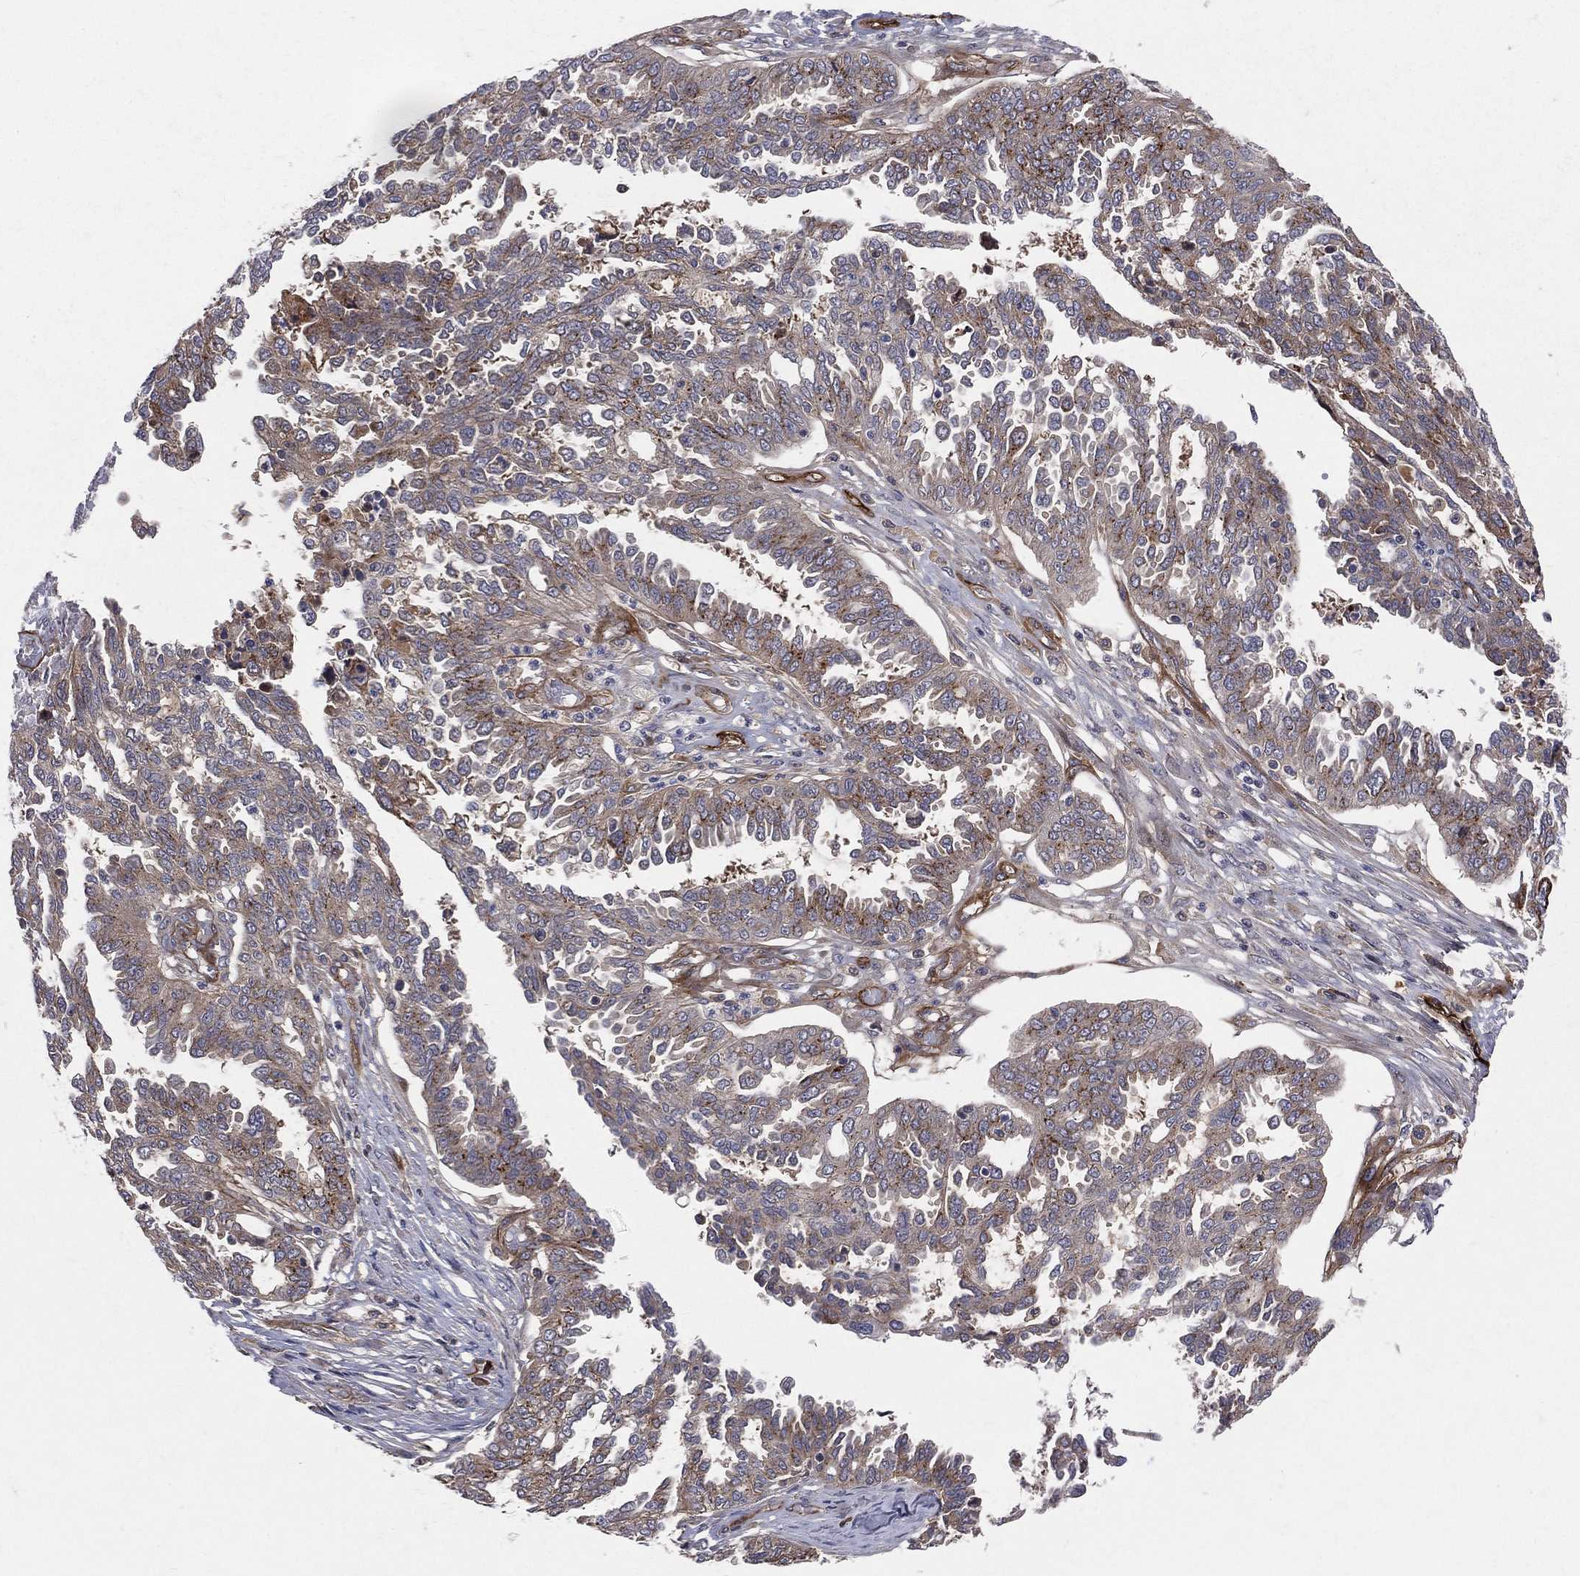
{"staining": {"intensity": "weak", "quantity": ">75%", "location": "cytoplasmic/membranous"}, "tissue": "ovarian cancer", "cell_type": "Tumor cells", "image_type": "cancer", "snomed": [{"axis": "morphology", "description": "Cystadenocarcinoma, serous, NOS"}, {"axis": "topography", "description": "Ovary"}], "caption": "An immunohistochemistry micrograph of neoplastic tissue is shown. Protein staining in brown shows weak cytoplasmic/membranous positivity in ovarian serous cystadenocarcinoma within tumor cells. Using DAB (3,3'-diaminobenzidine) (brown) and hematoxylin (blue) stains, captured at high magnification using brightfield microscopy.", "gene": "ENTPD1", "patient": {"sex": "female", "age": 67}}